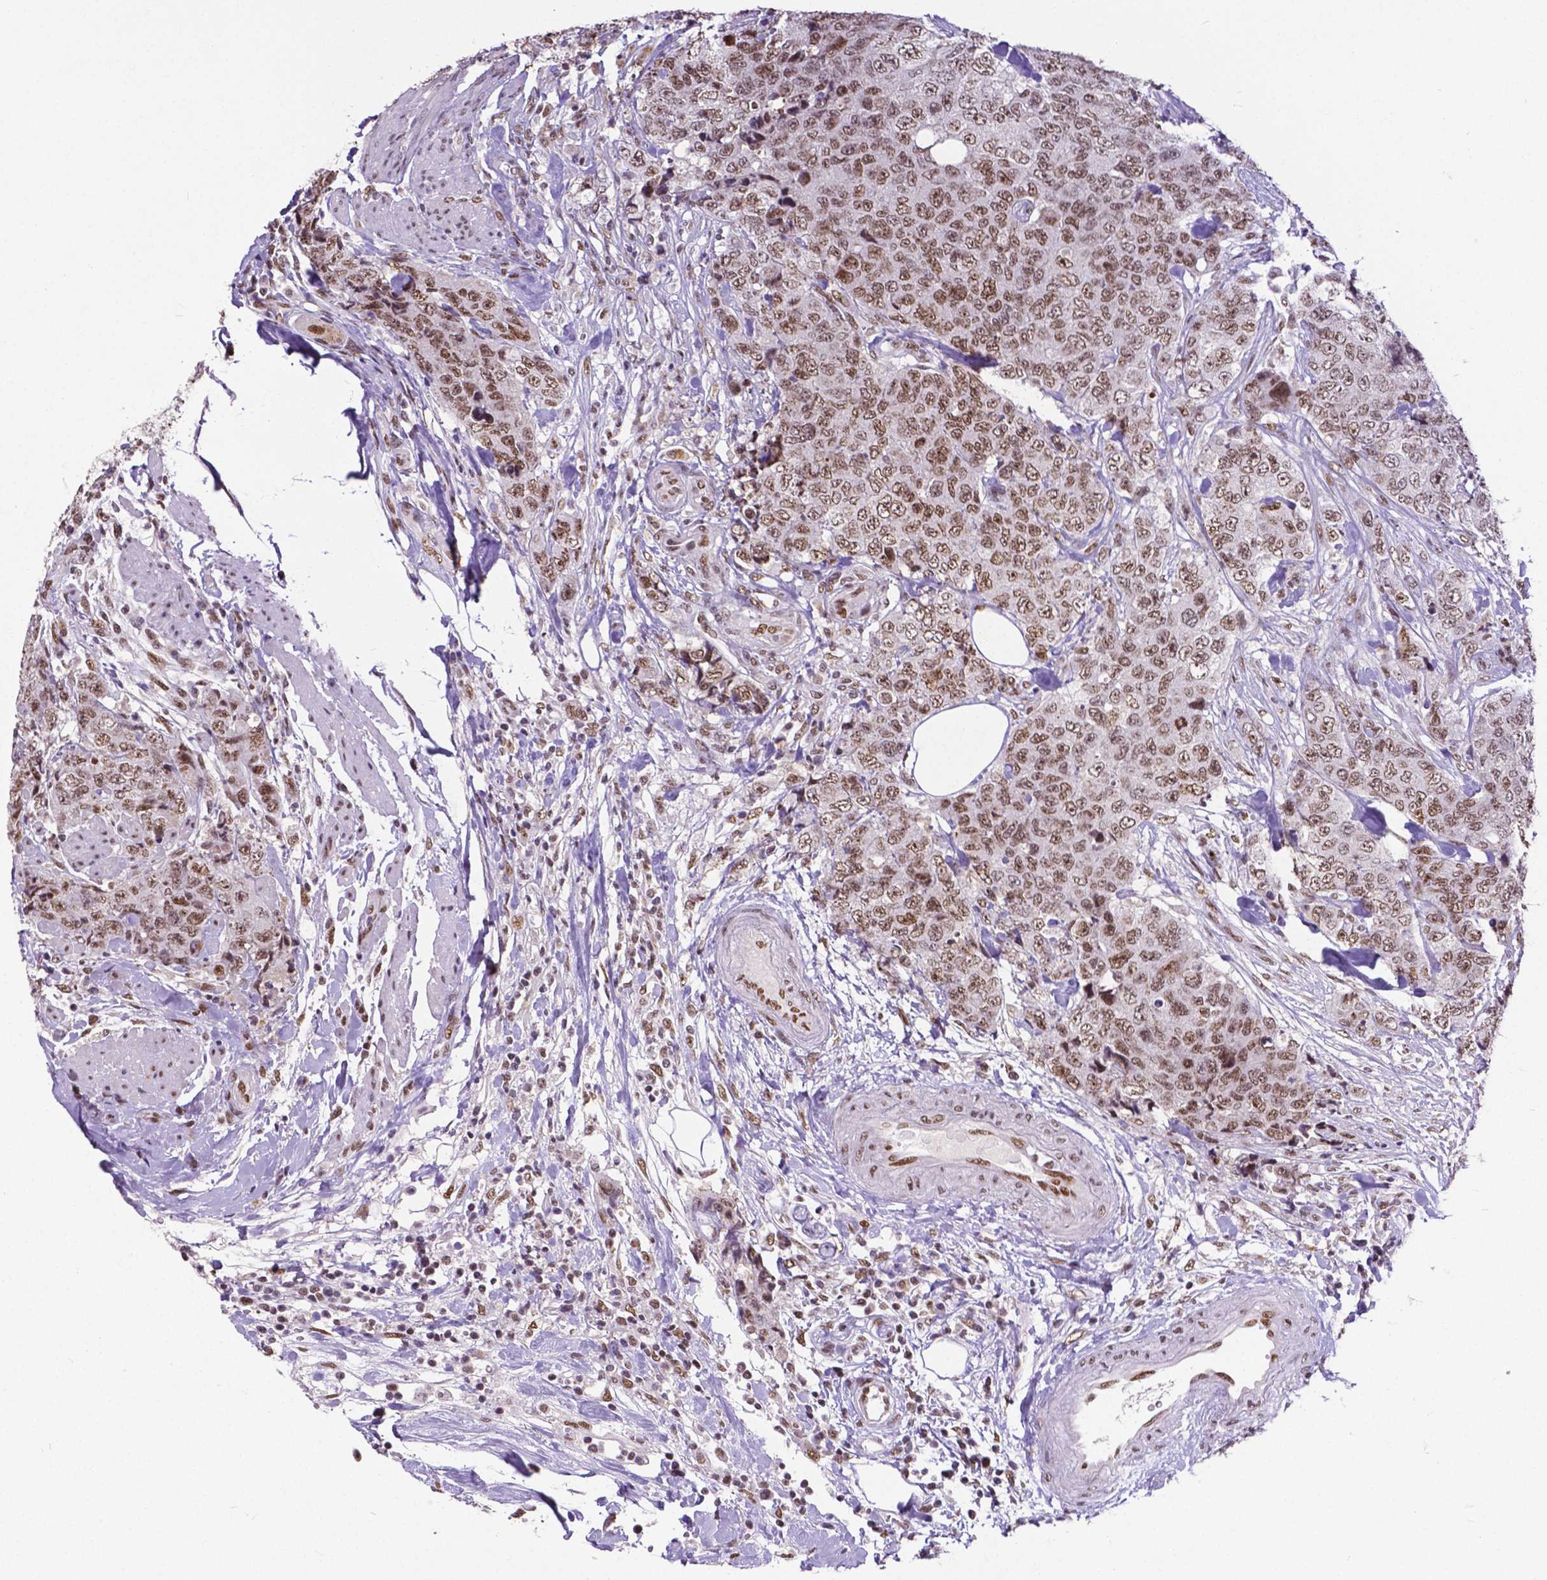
{"staining": {"intensity": "moderate", "quantity": ">75%", "location": "nuclear"}, "tissue": "urothelial cancer", "cell_type": "Tumor cells", "image_type": "cancer", "snomed": [{"axis": "morphology", "description": "Urothelial carcinoma, High grade"}, {"axis": "topography", "description": "Urinary bladder"}], "caption": "A photomicrograph of human urothelial carcinoma (high-grade) stained for a protein reveals moderate nuclear brown staining in tumor cells.", "gene": "ATRX", "patient": {"sex": "female", "age": 78}}